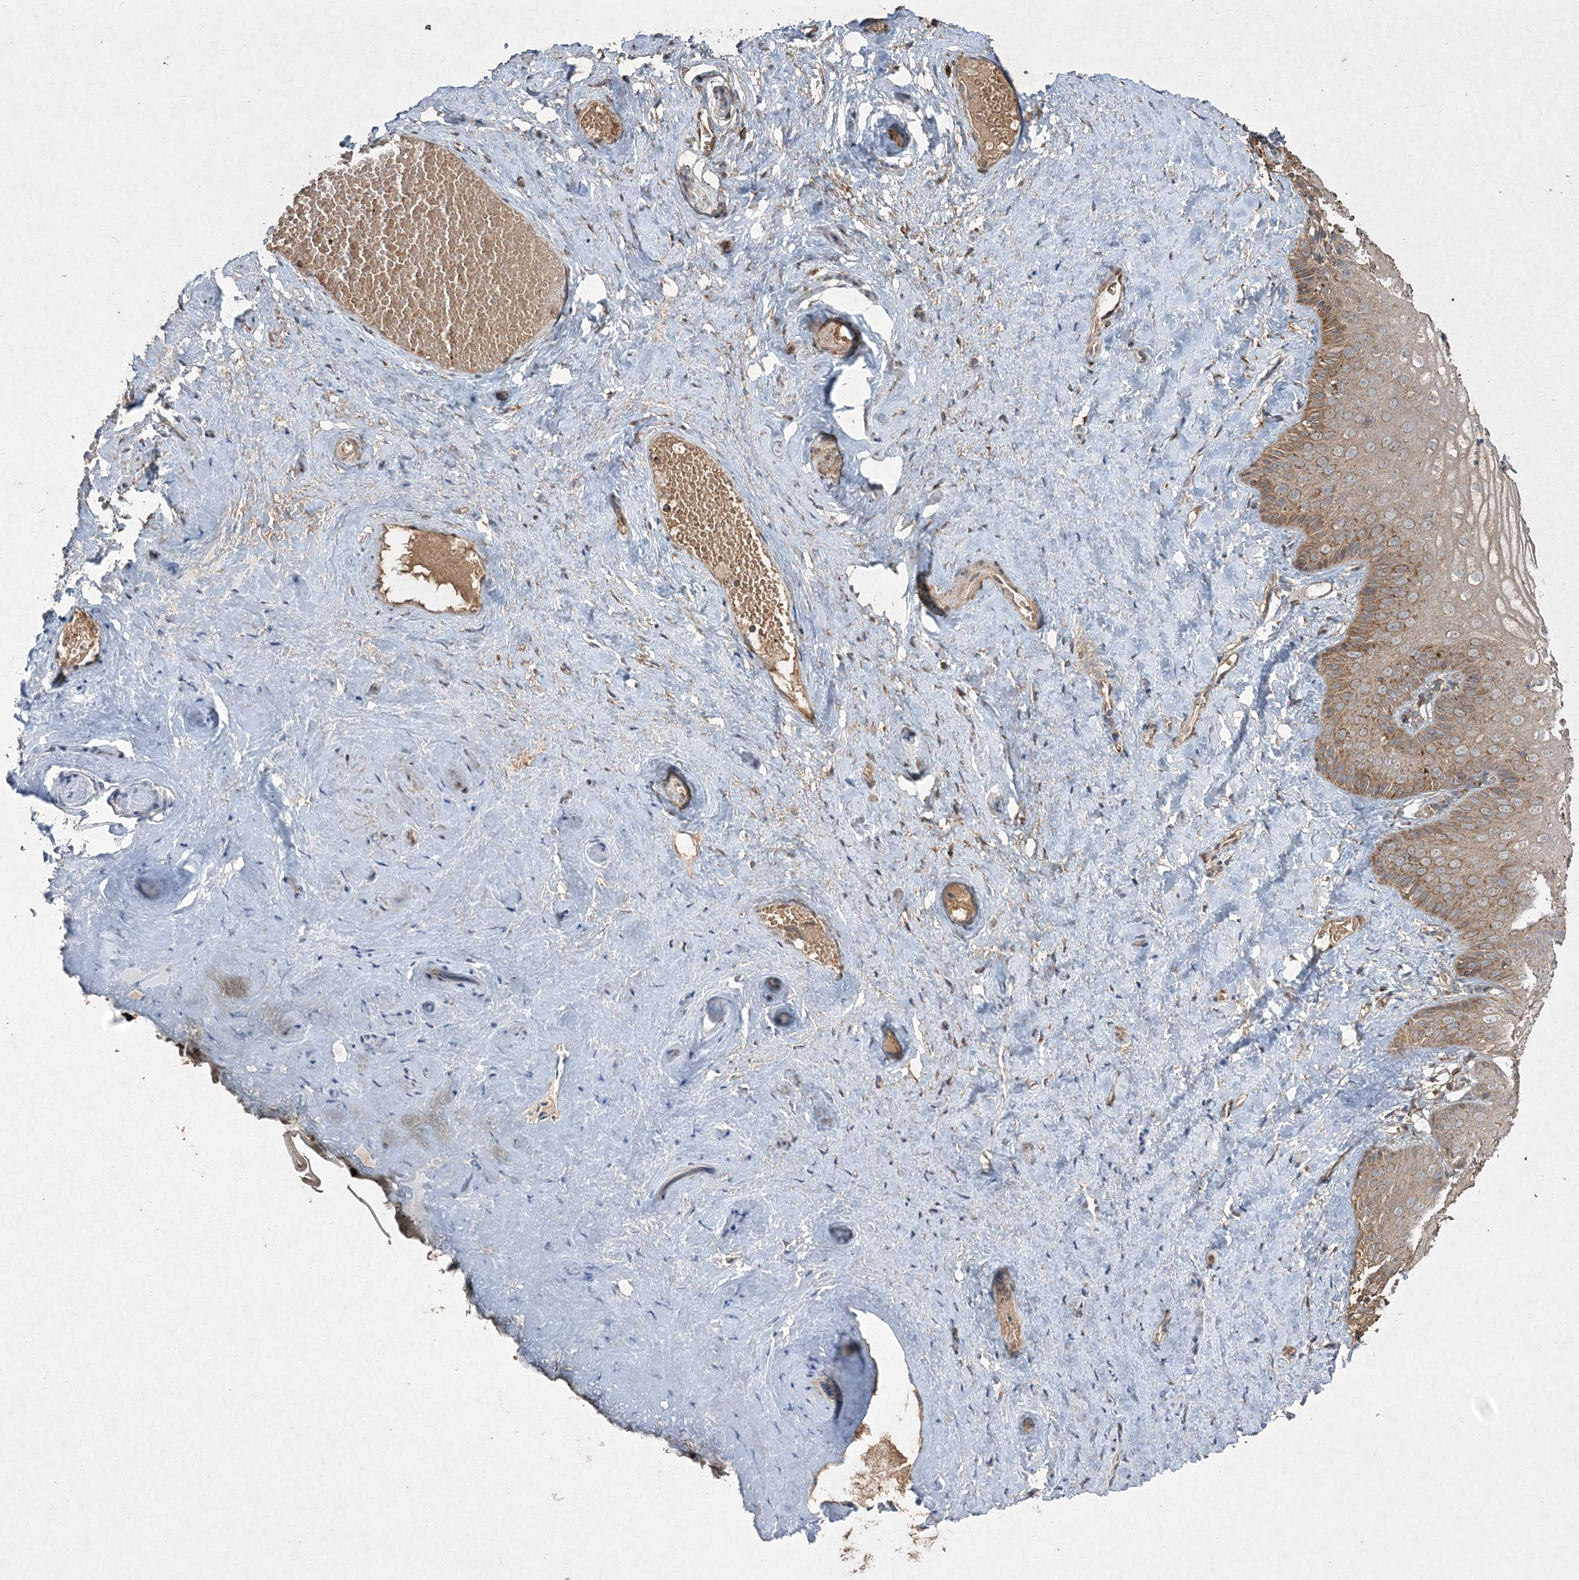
{"staining": {"intensity": "moderate", "quantity": ">75%", "location": "cytoplasmic/membranous"}, "tissue": "vagina", "cell_type": "Squamous epithelial cells", "image_type": "normal", "snomed": [{"axis": "morphology", "description": "Normal tissue, NOS"}, {"axis": "topography", "description": "Vagina"}, {"axis": "topography", "description": "Cervix"}], "caption": "This histopathology image displays IHC staining of unremarkable vagina, with medium moderate cytoplasmic/membranous positivity in about >75% of squamous epithelial cells.", "gene": "GRSF1", "patient": {"sex": "female", "age": 40}}